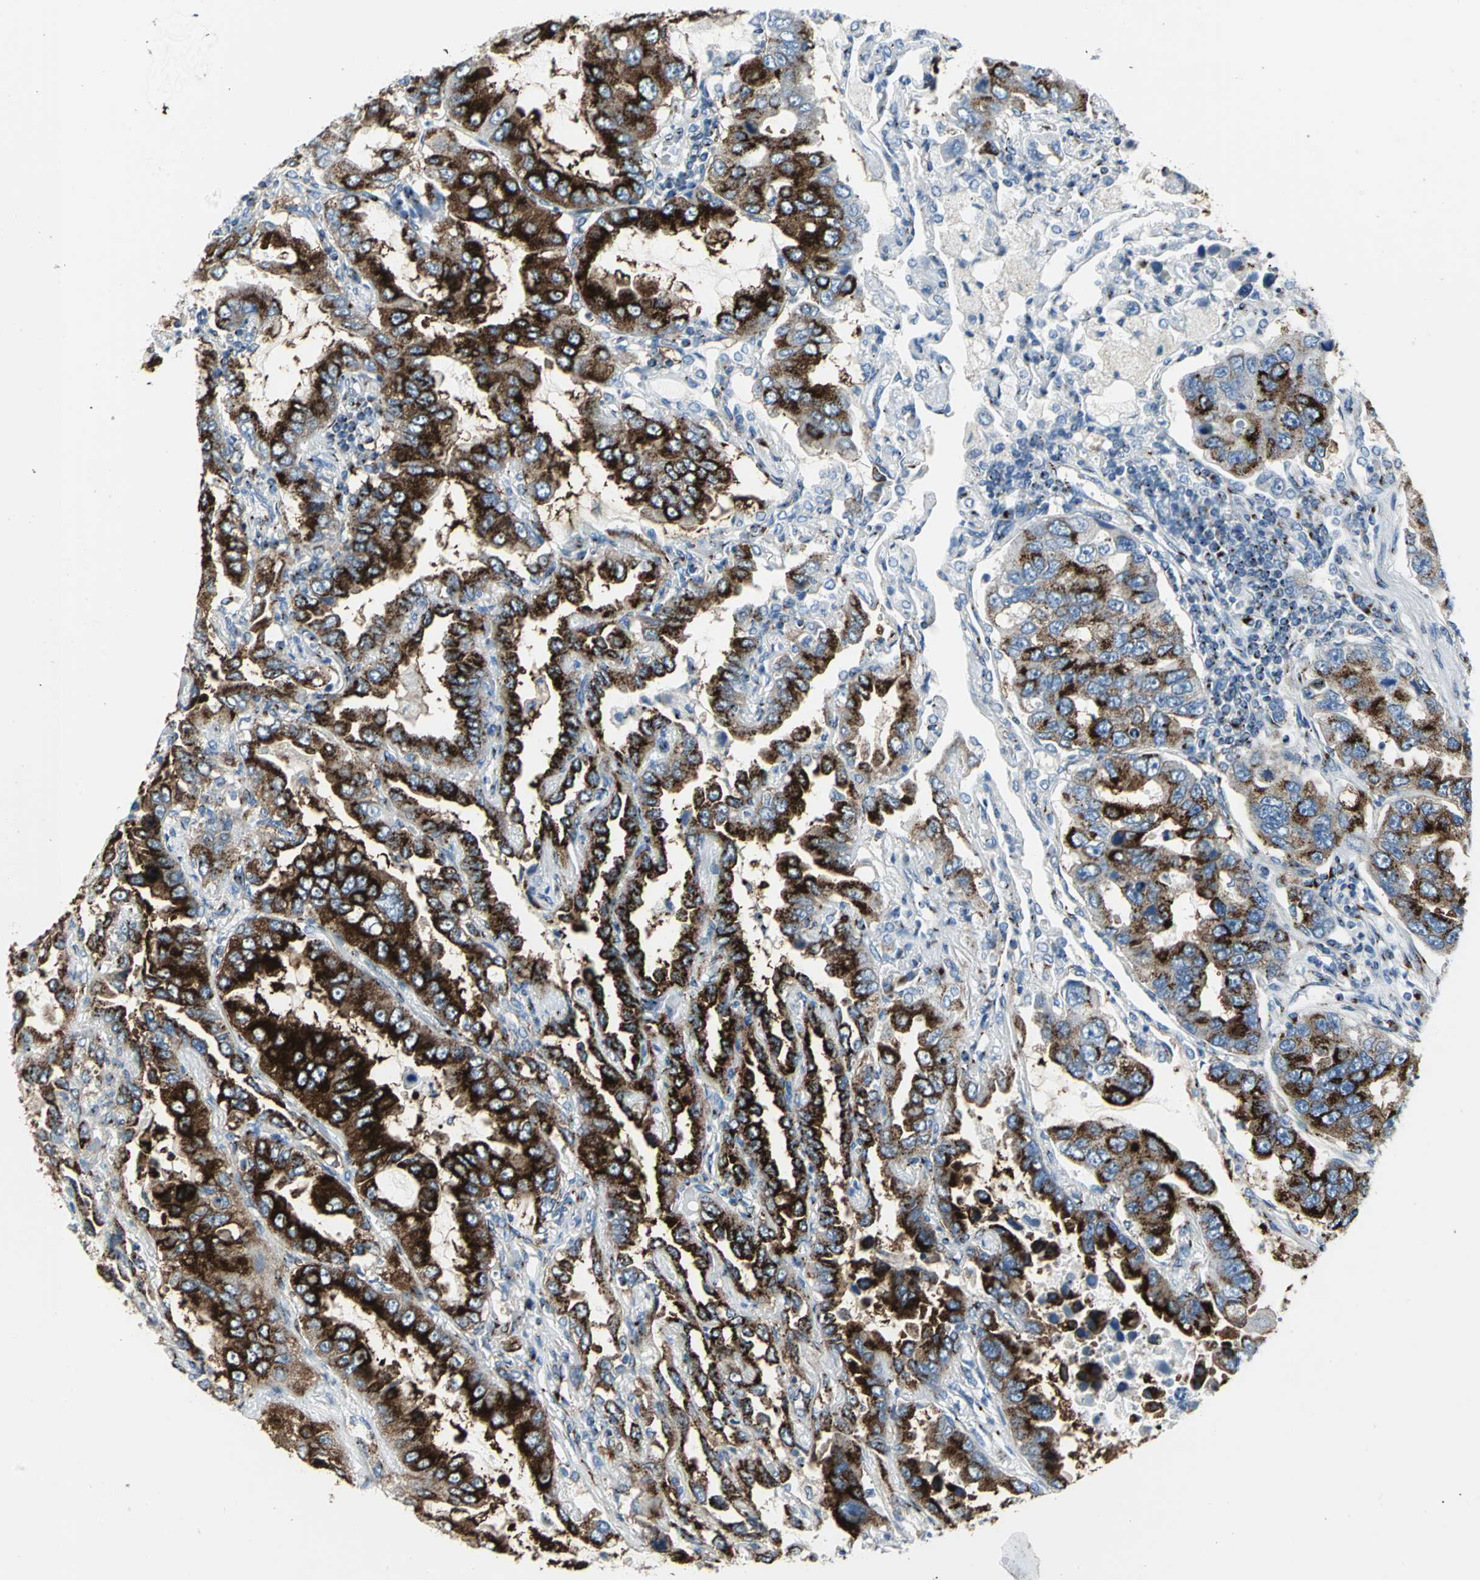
{"staining": {"intensity": "strong", "quantity": ">75%", "location": "cytoplasmic/membranous"}, "tissue": "lung cancer", "cell_type": "Tumor cells", "image_type": "cancer", "snomed": [{"axis": "morphology", "description": "Adenocarcinoma, NOS"}, {"axis": "topography", "description": "Lung"}], "caption": "A micrograph of human lung cancer stained for a protein exhibits strong cytoplasmic/membranous brown staining in tumor cells.", "gene": "GPR3", "patient": {"sex": "male", "age": 64}}